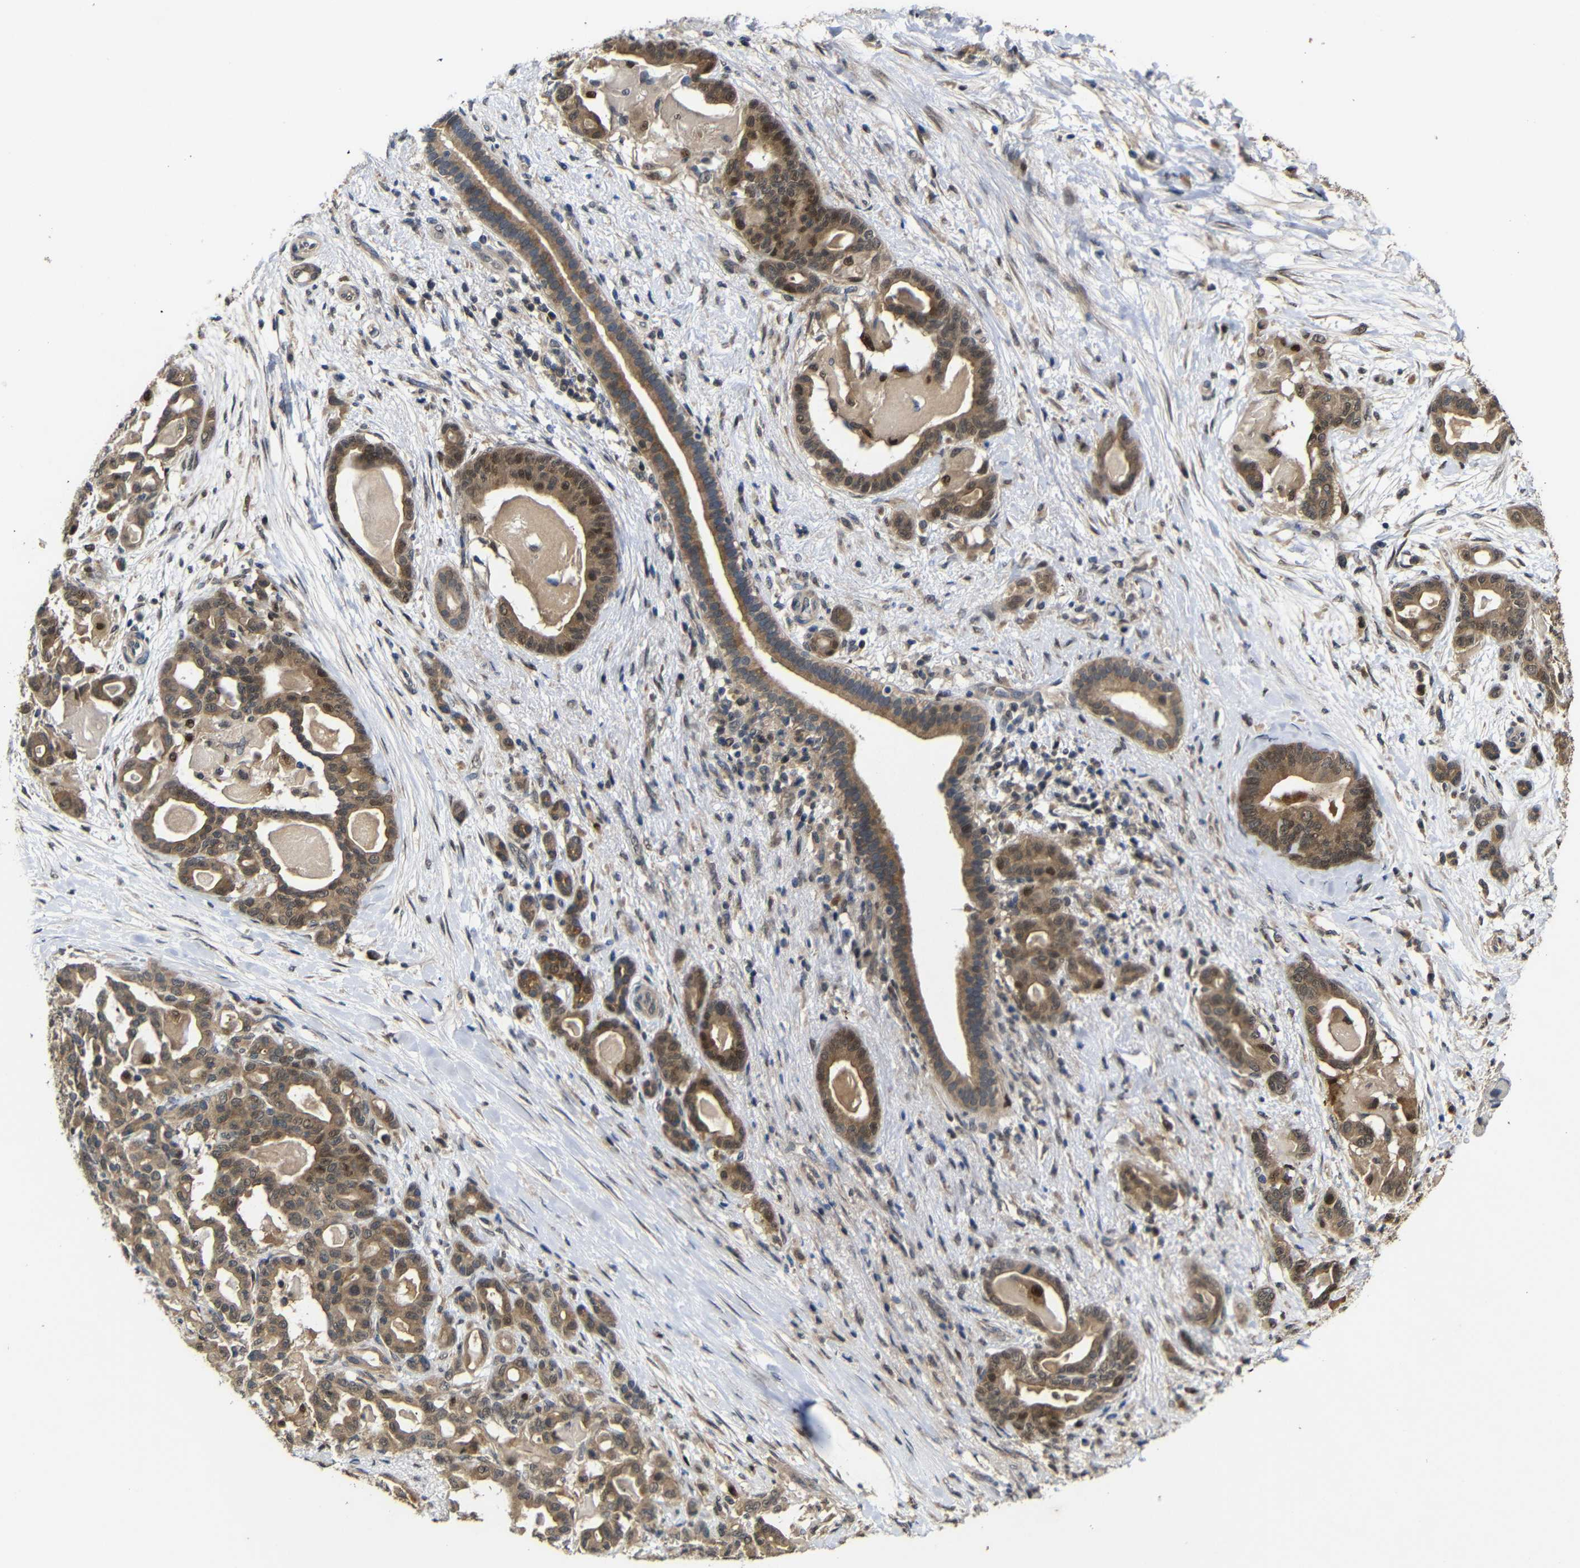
{"staining": {"intensity": "moderate", "quantity": ">75%", "location": "cytoplasmic/membranous"}, "tissue": "pancreatic cancer", "cell_type": "Tumor cells", "image_type": "cancer", "snomed": [{"axis": "morphology", "description": "Adenocarcinoma, NOS"}, {"axis": "topography", "description": "Pancreas"}], "caption": "Pancreatic adenocarcinoma tissue displays moderate cytoplasmic/membranous staining in approximately >75% of tumor cells", "gene": "ATG12", "patient": {"sex": "male", "age": 63}}